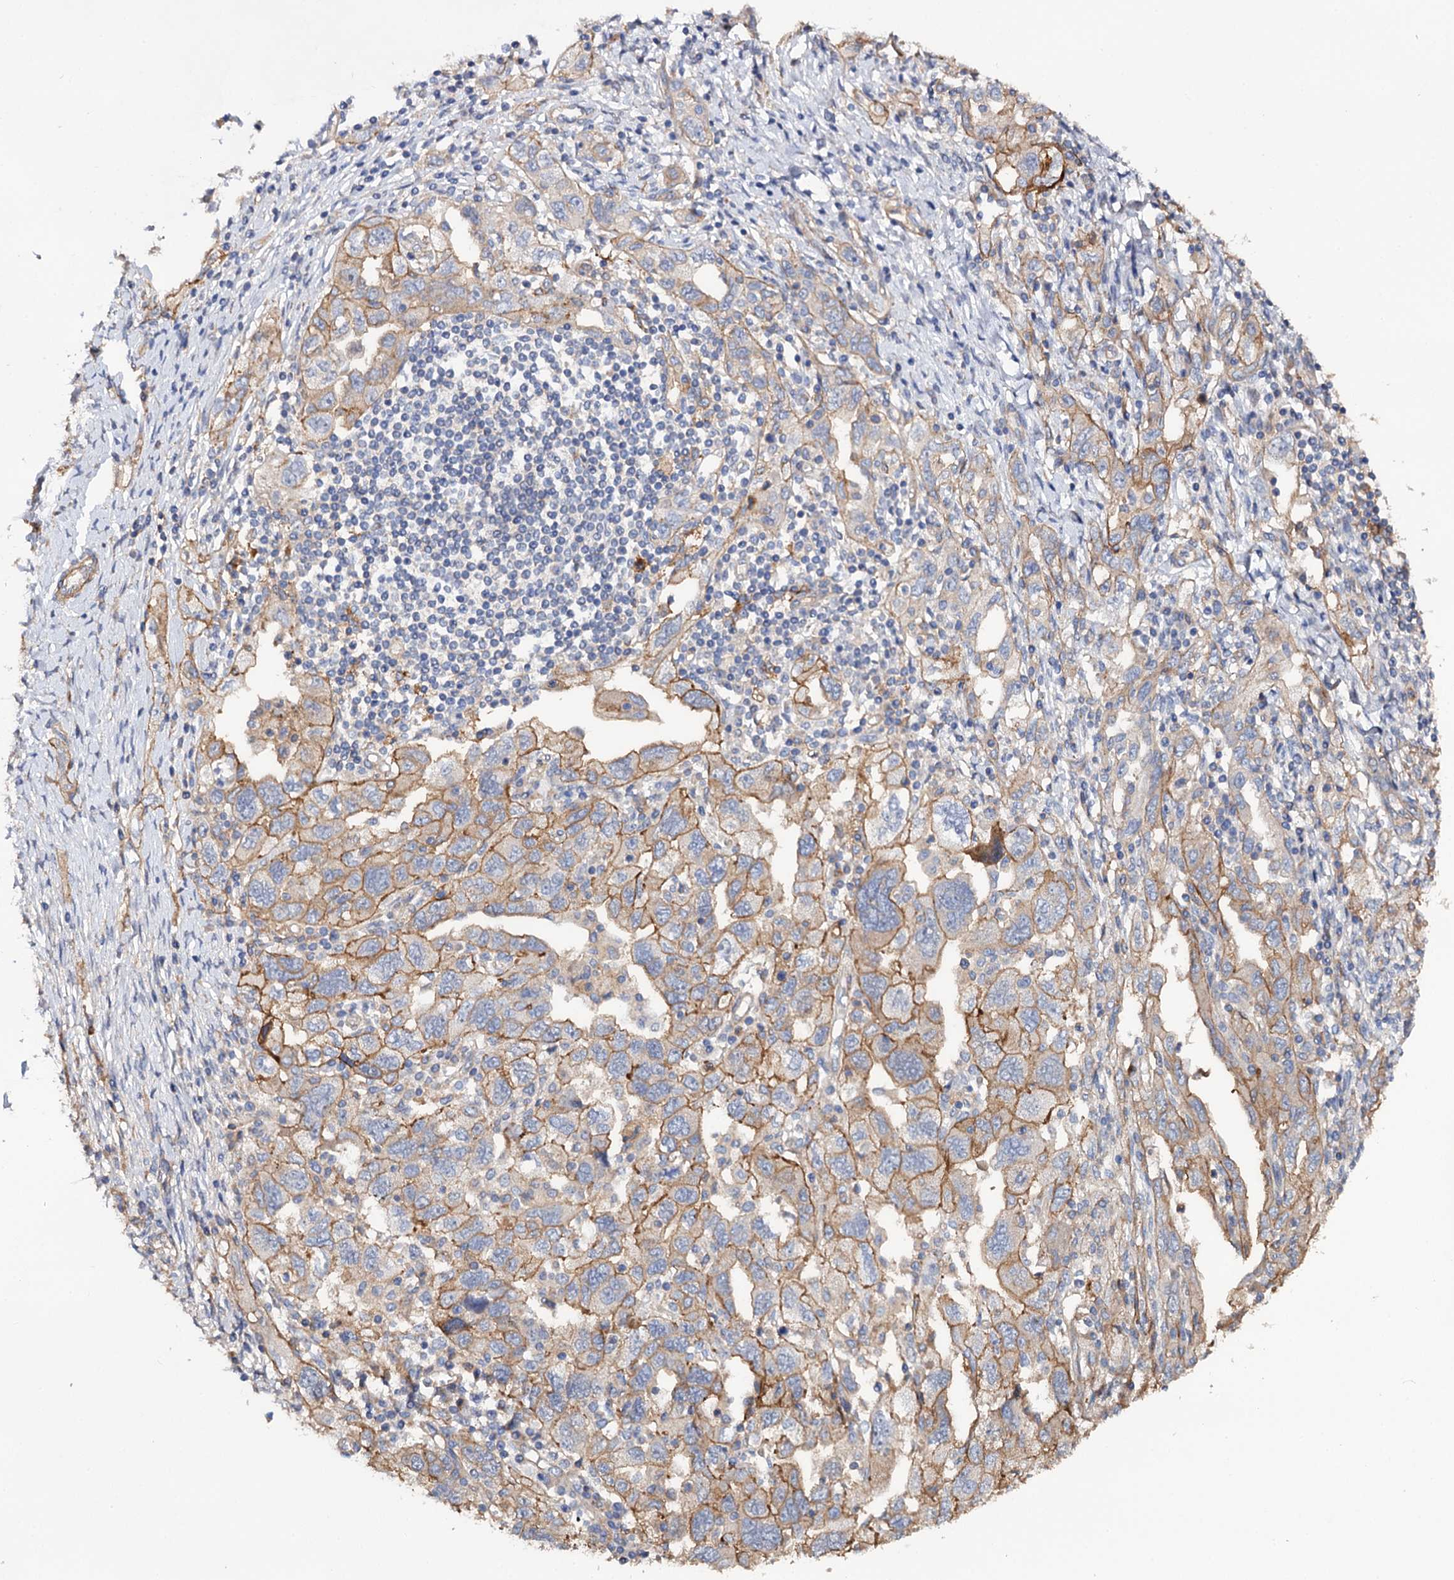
{"staining": {"intensity": "moderate", "quantity": "25%-75%", "location": "cytoplasmic/membranous"}, "tissue": "ovarian cancer", "cell_type": "Tumor cells", "image_type": "cancer", "snomed": [{"axis": "morphology", "description": "Carcinoma, NOS"}, {"axis": "morphology", "description": "Cystadenocarcinoma, serous, NOS"}, {"axis": "topography", "description": "Ovary"}], "caption": "Immunohistochemical staining of ovarian carcinoma demonstrates moderate cytoplasmic/membranous protein expression in approximately 25%-75% of tumor cells. The protein of interest is shown in brown color, while the nuclei are stained blue.", "gene": "CSAD", "patient": {"sex": "female", "age": 69}}